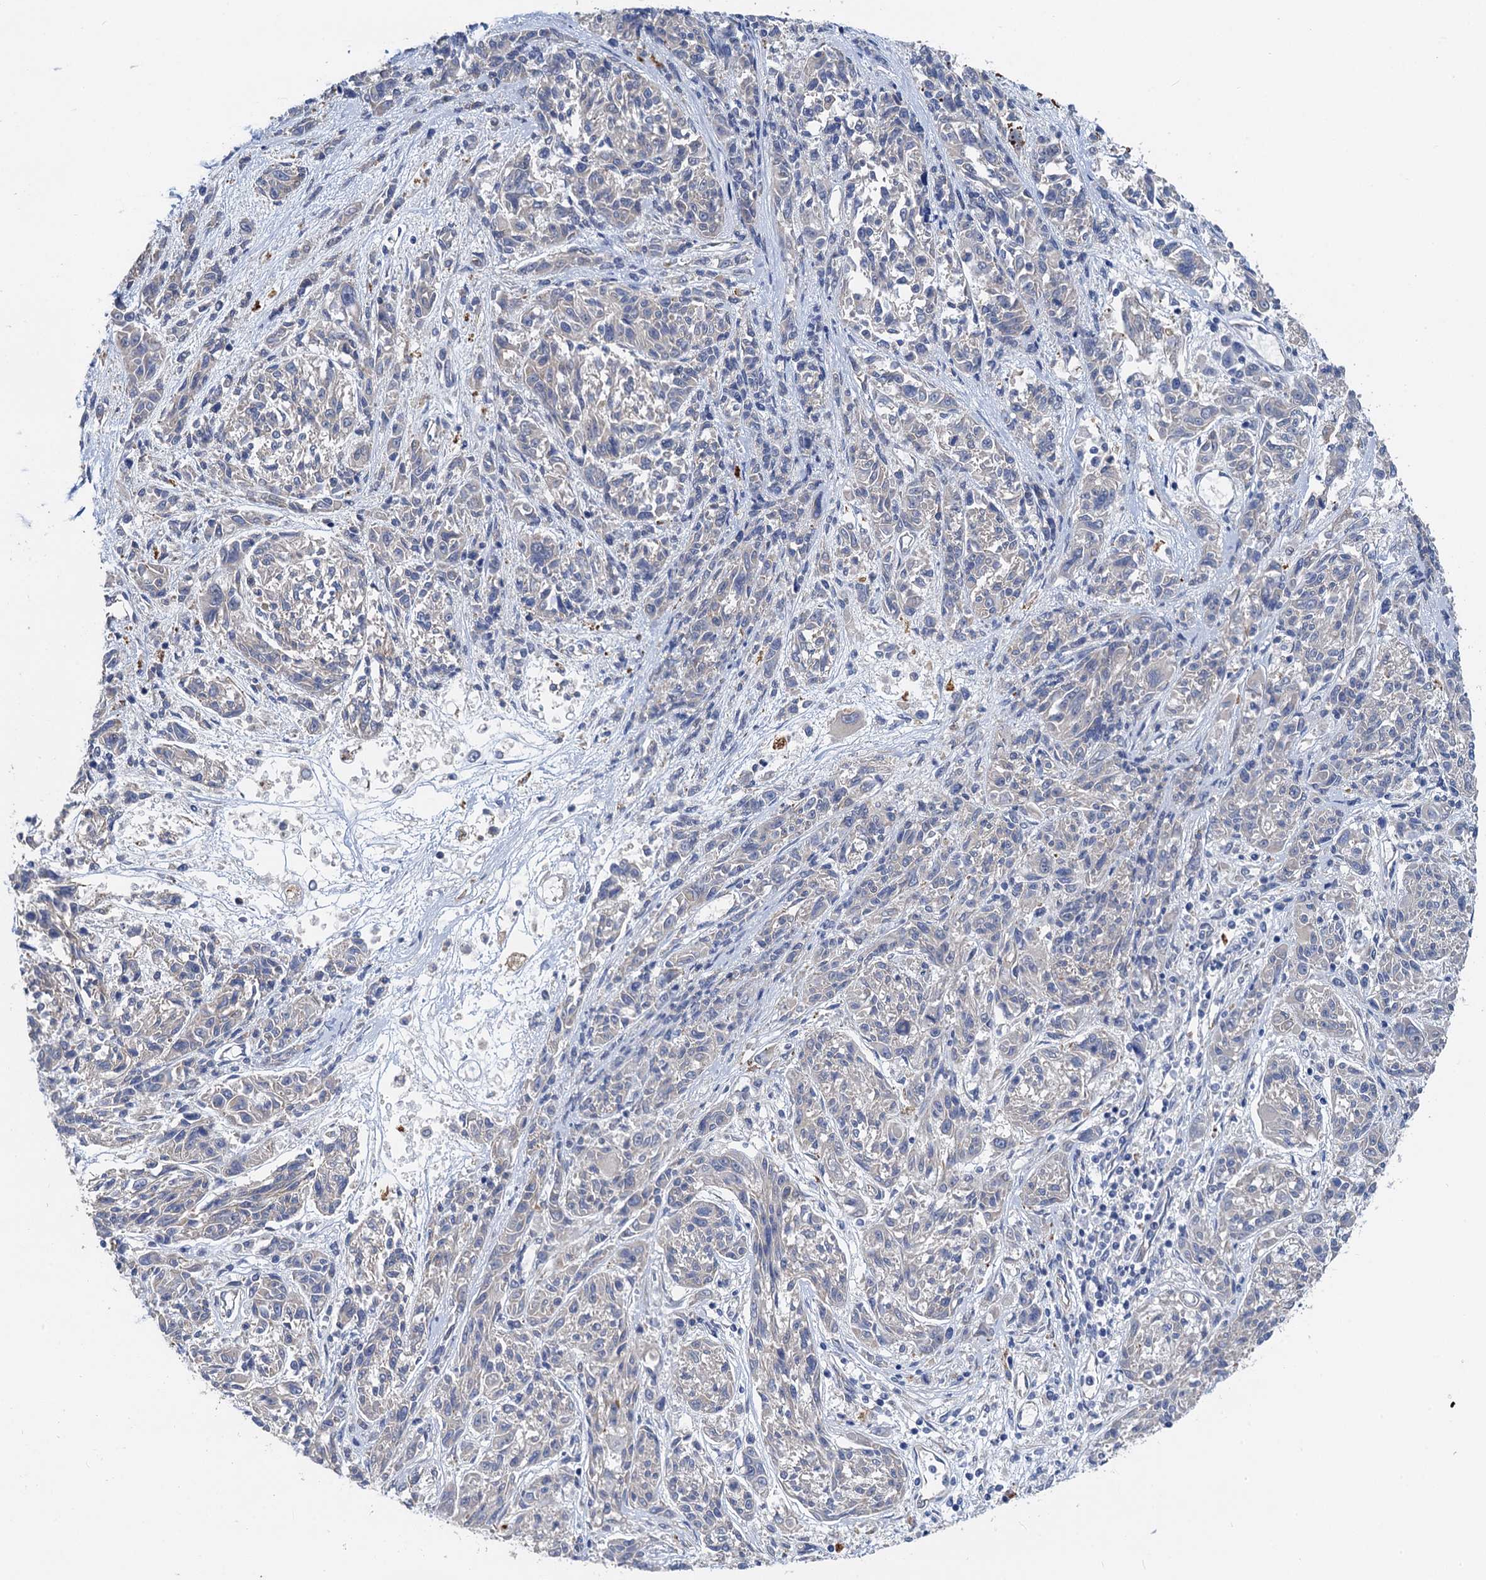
{"staining": {"intensity": "negative", "quantity": "none", "location": "none"}, "tissue": "melanoma", "cell_type": "Tumor cells", "image_type": "cancer", "snomed": [{"axis": "morphology", "description": "Malignant melanoma, NOS"}, {"axis": "topography", "description": "Skin"}], "caption": "IHC of melanoma demonstrates no staining in tumor cells.", "gene": "PJA2", "patient": {"sex": "male", "age": 53}}